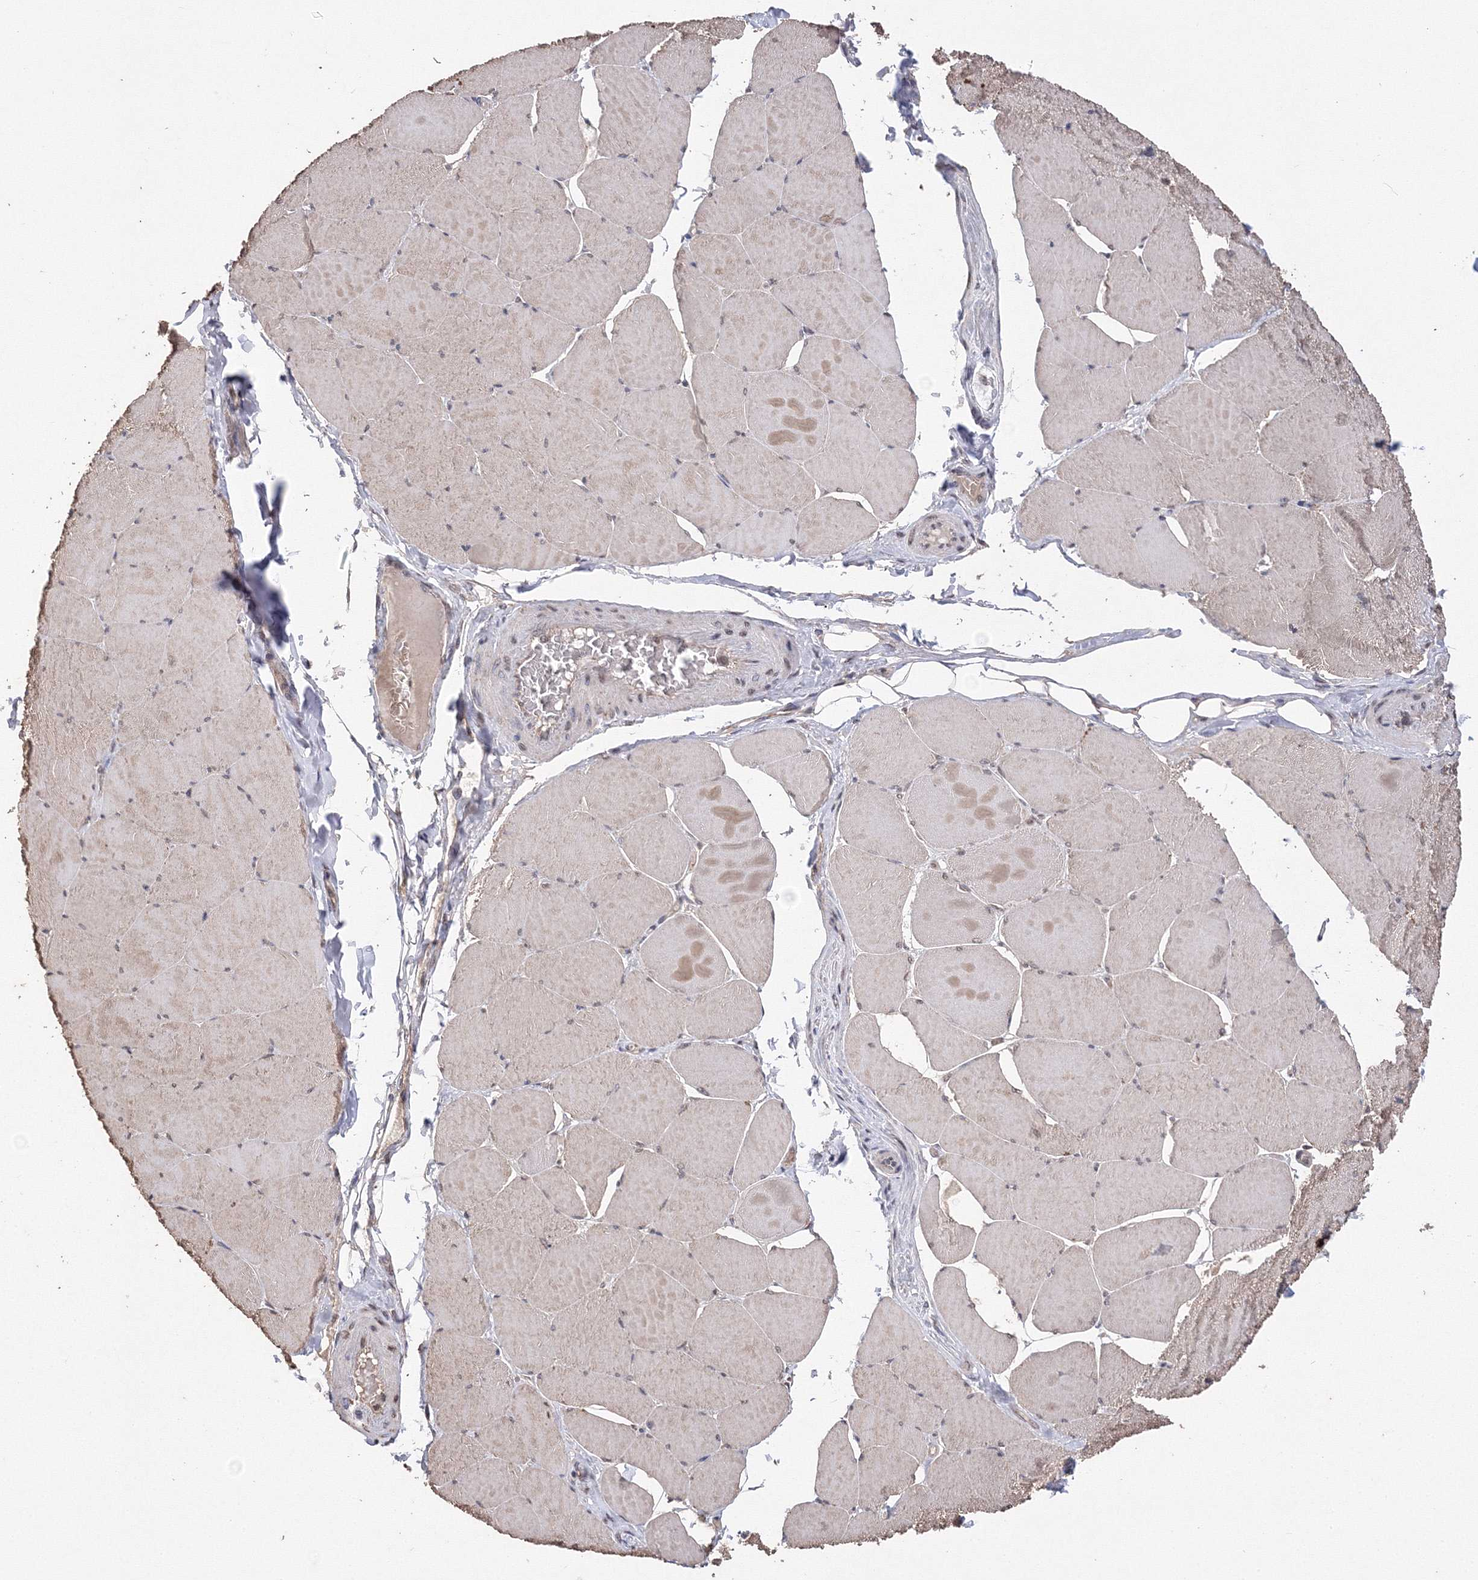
{"staining": {"intensity": "weak", "quantity": "25%-75%", "location": "cytoplasmic/membranous"}, "tissue": "skeletal muscle", "cell_type": "Myocytes", "image_type": "normal", "snomed": [{"axis": "morphology", "description": "Normal tissue, NOS"}, {"axis": "topography", "description": "Skeletal muscle"}, {"axis": "topography", "description": "Head-Neck"}], "caption": "A histopathology image of skeletal muscle stained for a protein reveals weak cytoplasmic/membranous brown staining in myocytes. (brown staining indicates protein expression, while blue staining denotes nuclei).", "gene": "GPN1", "patient": {"sex": "male", "age": 66}}